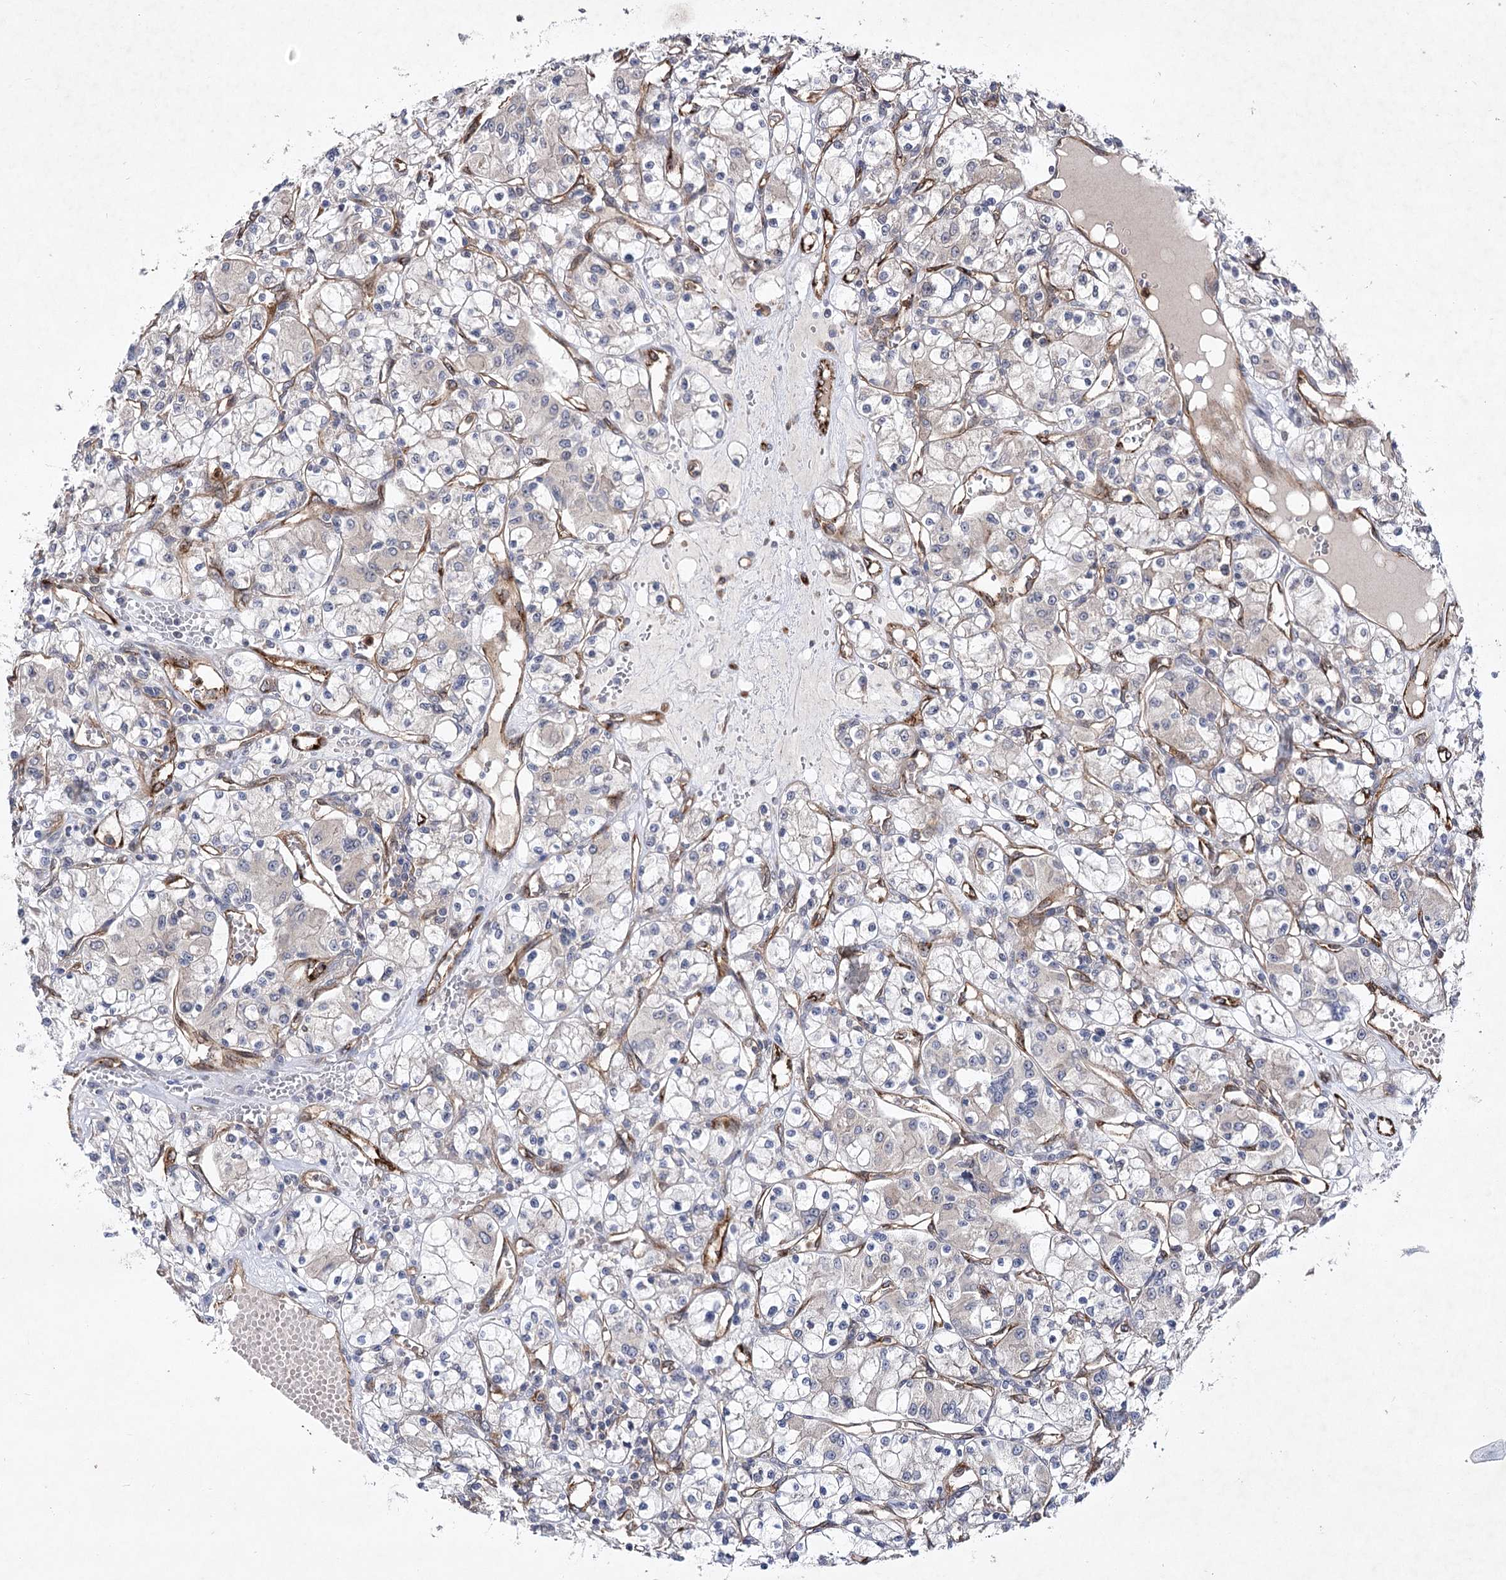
{"staining": {"intensity": "negative", "quantity": "none", "location": "none"}, "tissue": "renal cancer", "cell_type": "Tumor cells", "image_type": "cancer", "snomed": [{"axis": "morphology", "description": "Adenocarcinoma, NOS"}, {"axis": "topography", "description": "Kidney"}], "caption": "Immunohistochemistry (IHC) micrograph of human renal adenocarcinoma stained for a protein (brown), which demonstrates no expression in tumor cells. (Immunohistochemistry (IHC), brightfield microscopy, high magnification).", "gene": "ARHGAP31", "patient": {"sex": "female", "age": 59}}